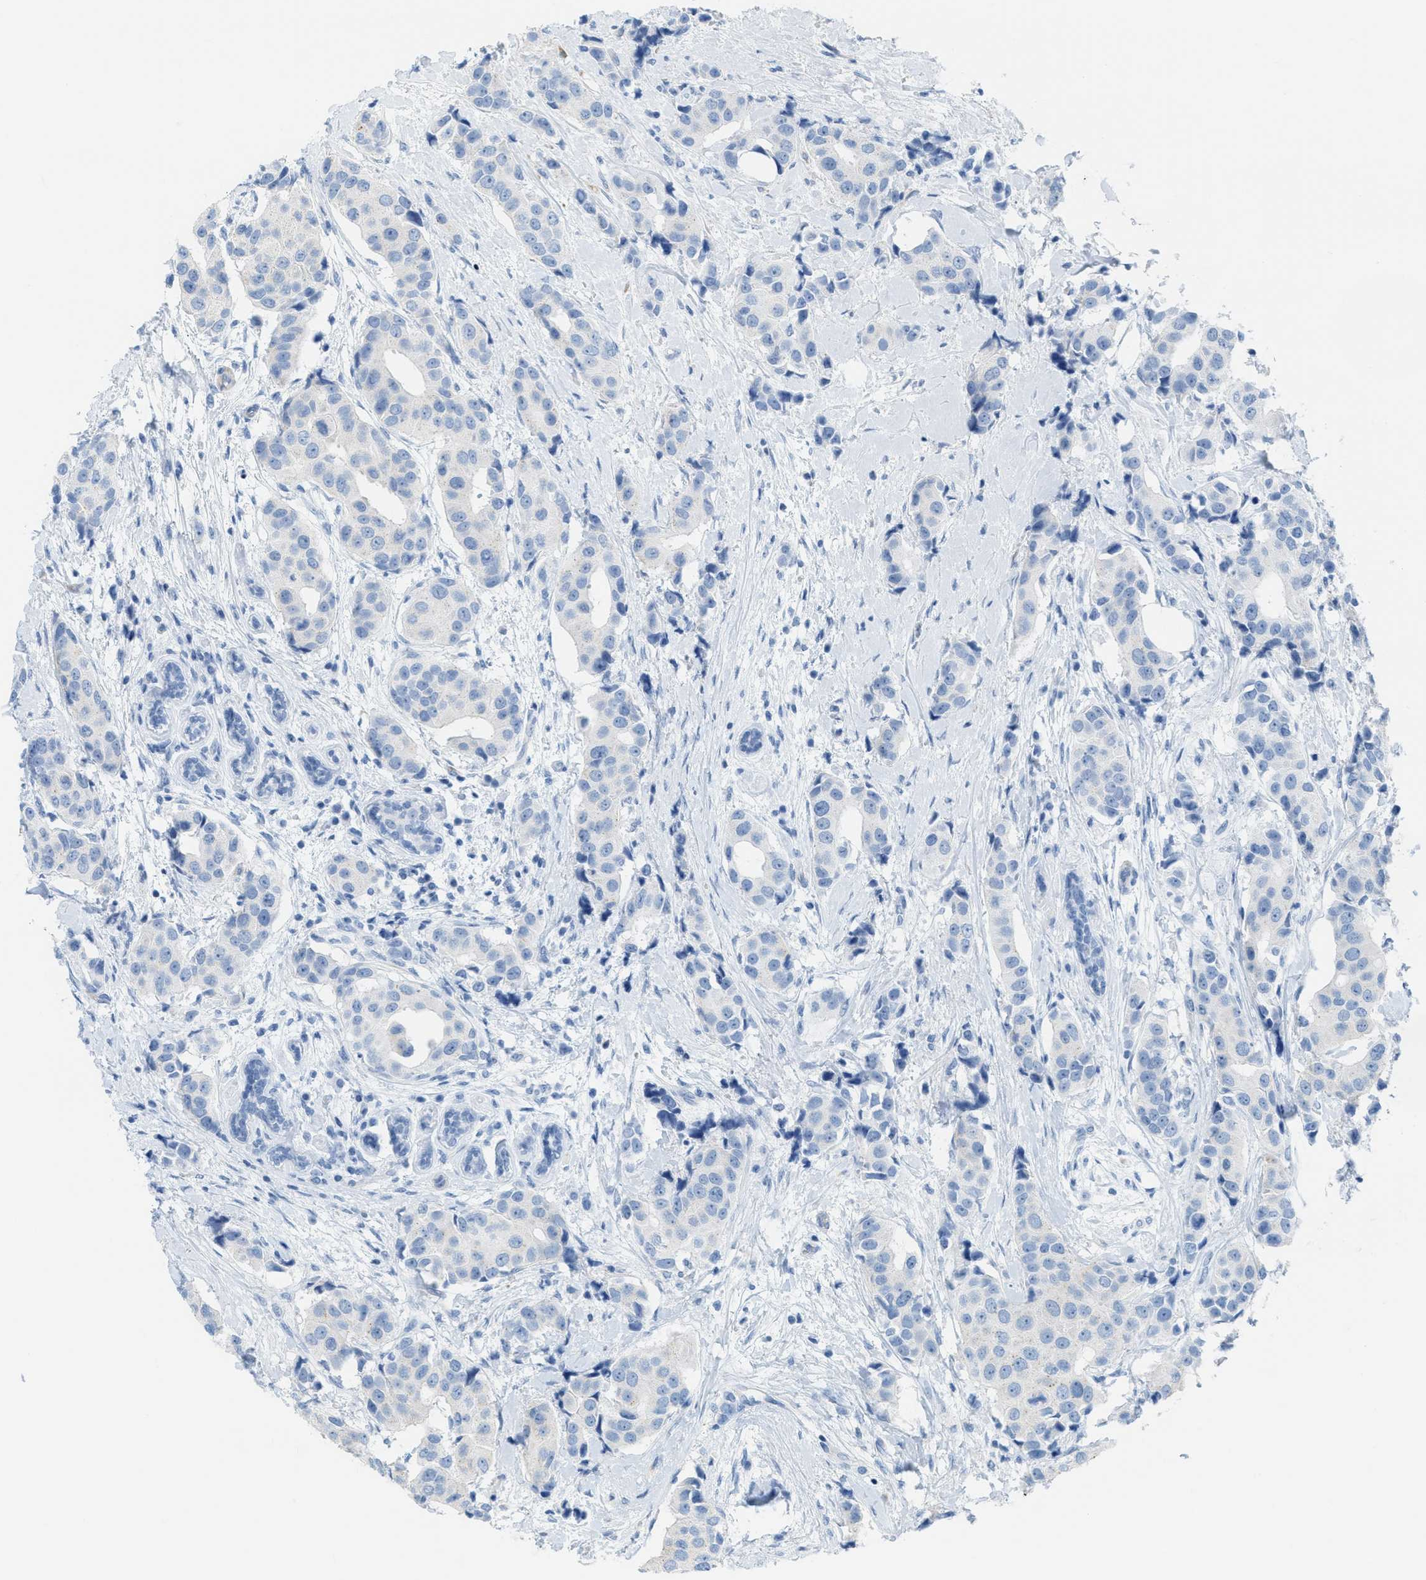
{"staining": {"intensity": "negative", "quantity": "none", "location": "none"}, "tissue": "breast cancer", "cell_type": "Tumor cells", "image_type": "cancer", "snomed": [{"axis": "morphology", "description": "Normal tissue, NOS"}, {"axis": "morphology", "description": "Duct carcinoma"}, {"axis": "topography", "description": "Breast"}], "caption": "Invasive ductal carcinoma (breast) stained for a protein using immunohistochemistry (IHC) demonstrates no expression tumor cells.", "gene": "SLC12A1", "patient": {"sex": "female", "age": 39}}